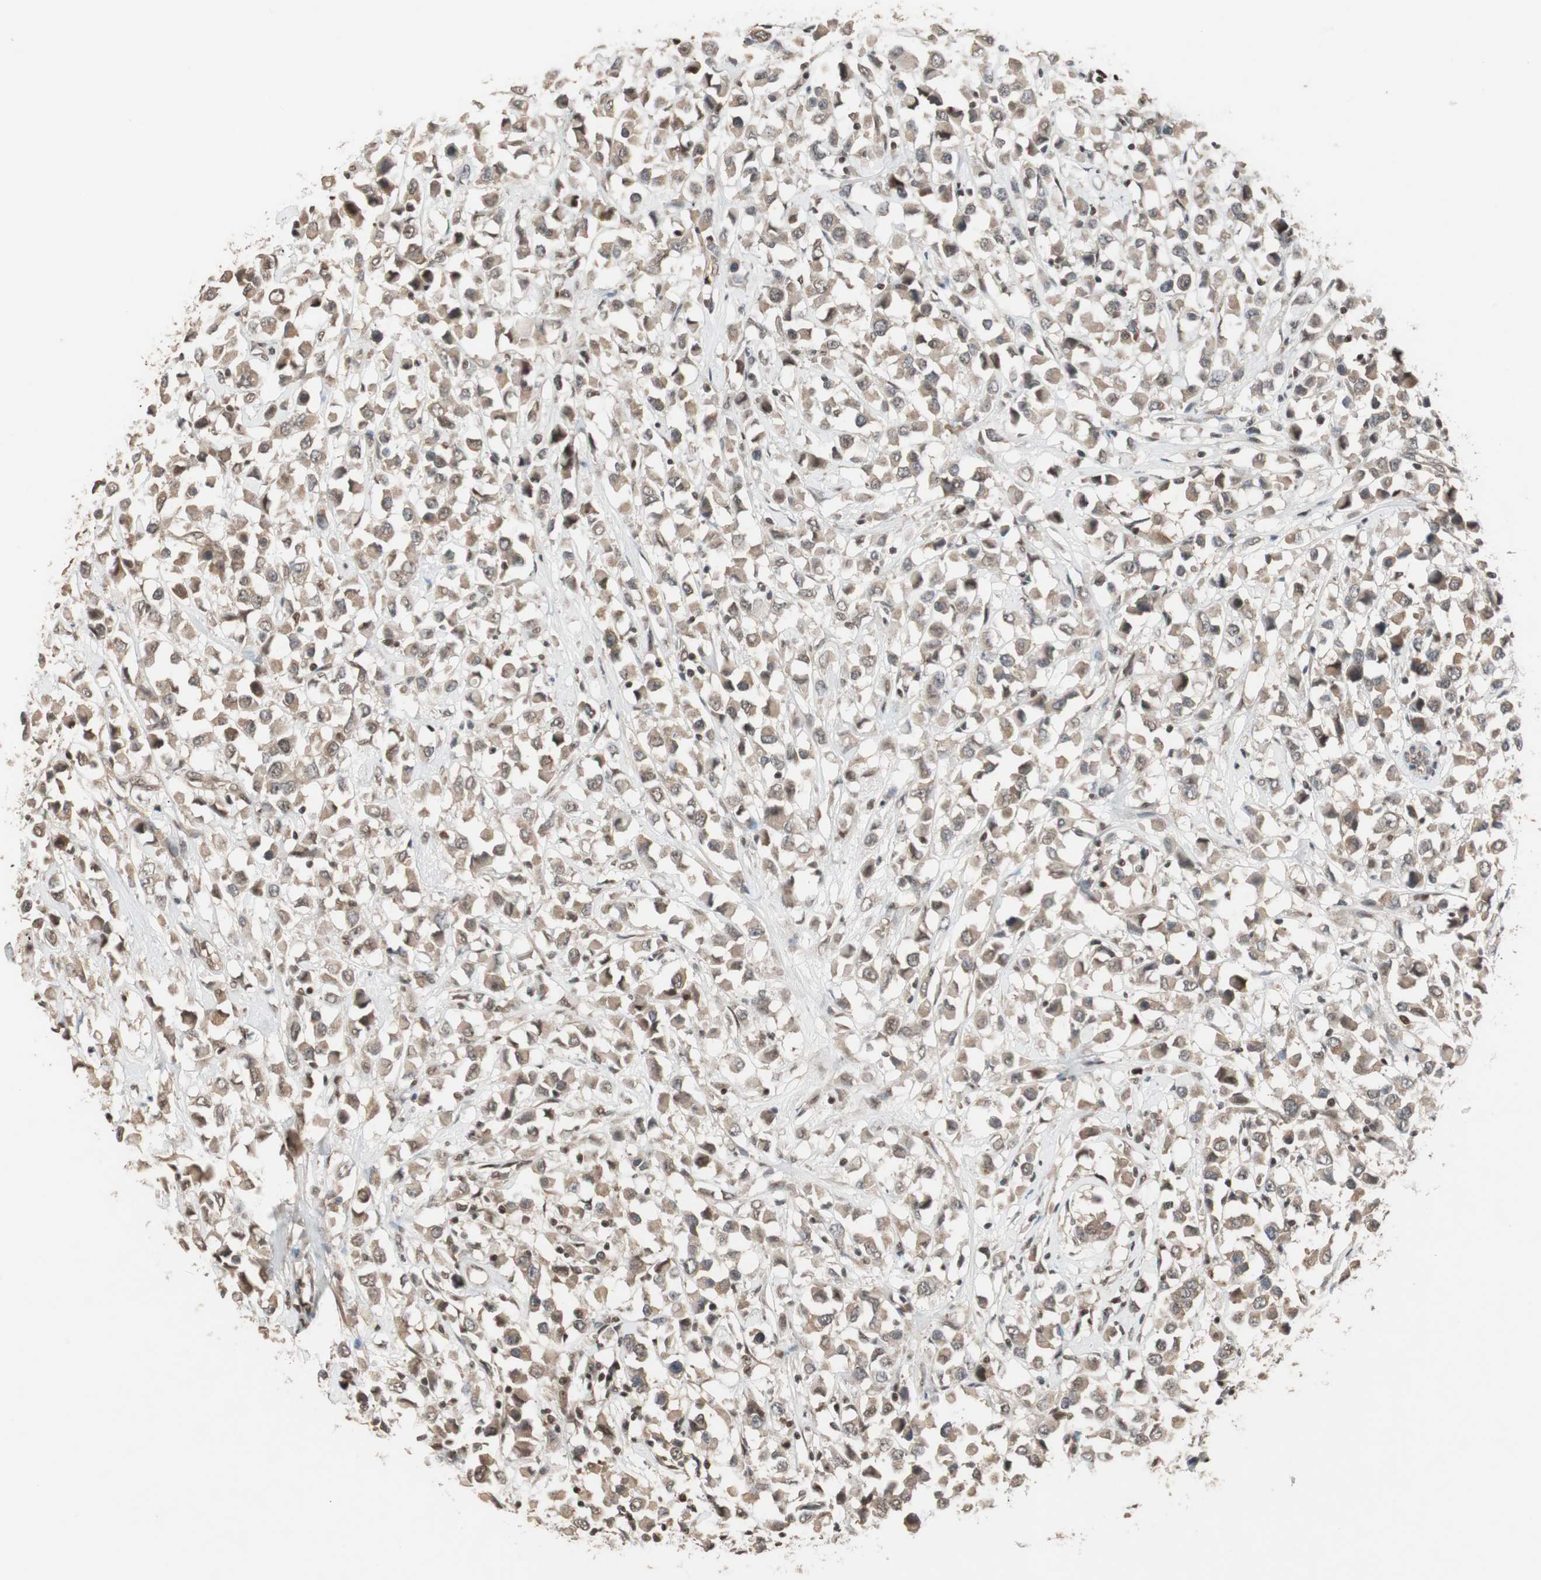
{"staining": {"intensity": "weak", "quantity": ">75%", "location": "cytoplasmic/membranous"}, "tissue": "breast cancer", "cell_type": "Tumor cells", "image_type": "cancer", "snomed": [{"axis": "morphology", "description": "Duct carcinoma"}, {"axis": "topography", "description": "Breast"}], "caption": "This photomicrograph displays breast cancer stained with immunohistochemistry (IHC) to label a protein in brown. The cytoplasmic/membranous of tumor cells show weak positivity for the protein. Nuclei are counter-stained blue.", "gene": "DRAP1", "patient": {"sex": "female", "age": 61}}